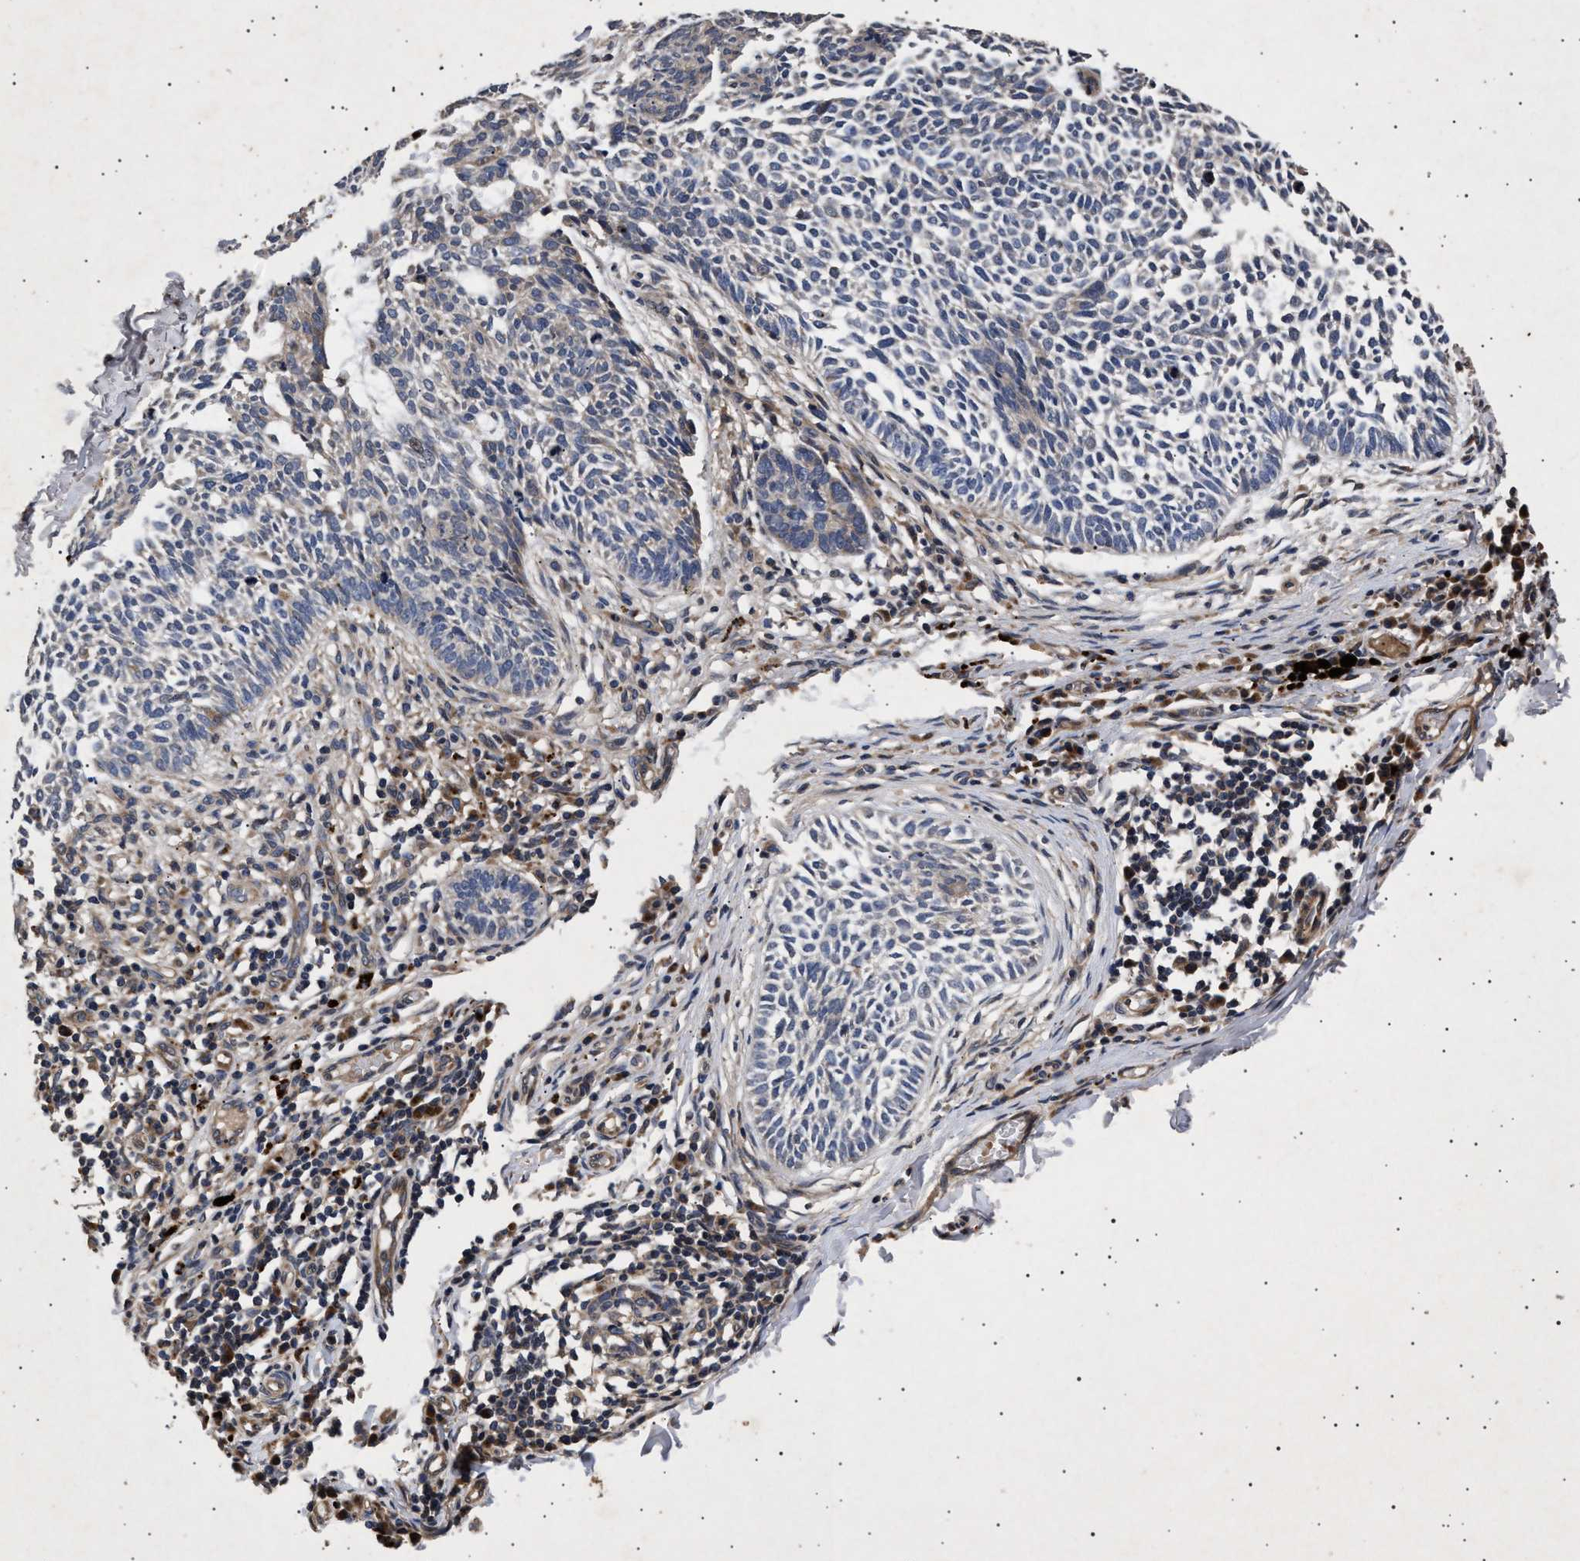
{"staining": {"intensity": "weak", "quantity": "<25%", "location": "cytoplasmic/membranous"}, "tissue": "skin cancer", "cell_type": "Tumor cells", "image_type": "cancer", "snomed": [{"axis": "morphology", "description": "Normal tissue, NOS"}, {"axis": "morphology", "description": "Basal cell carcinoma"}, {"axis": "topography", "description": "Skin"}], "caption": "Immunohistochemistry (IHC) image of basal cell carcinoma (skin) stained for a protein (brown), which exhibits no positivity in tumor cells. (Stains: DAB (3,3'-diaminobenzidine) IHC with hematoxylin counter stain, Microscopy: brightfield microscopy at high magnification).", "gene": "ITGB5", "patient": {"sex": "male", "age": 87}}